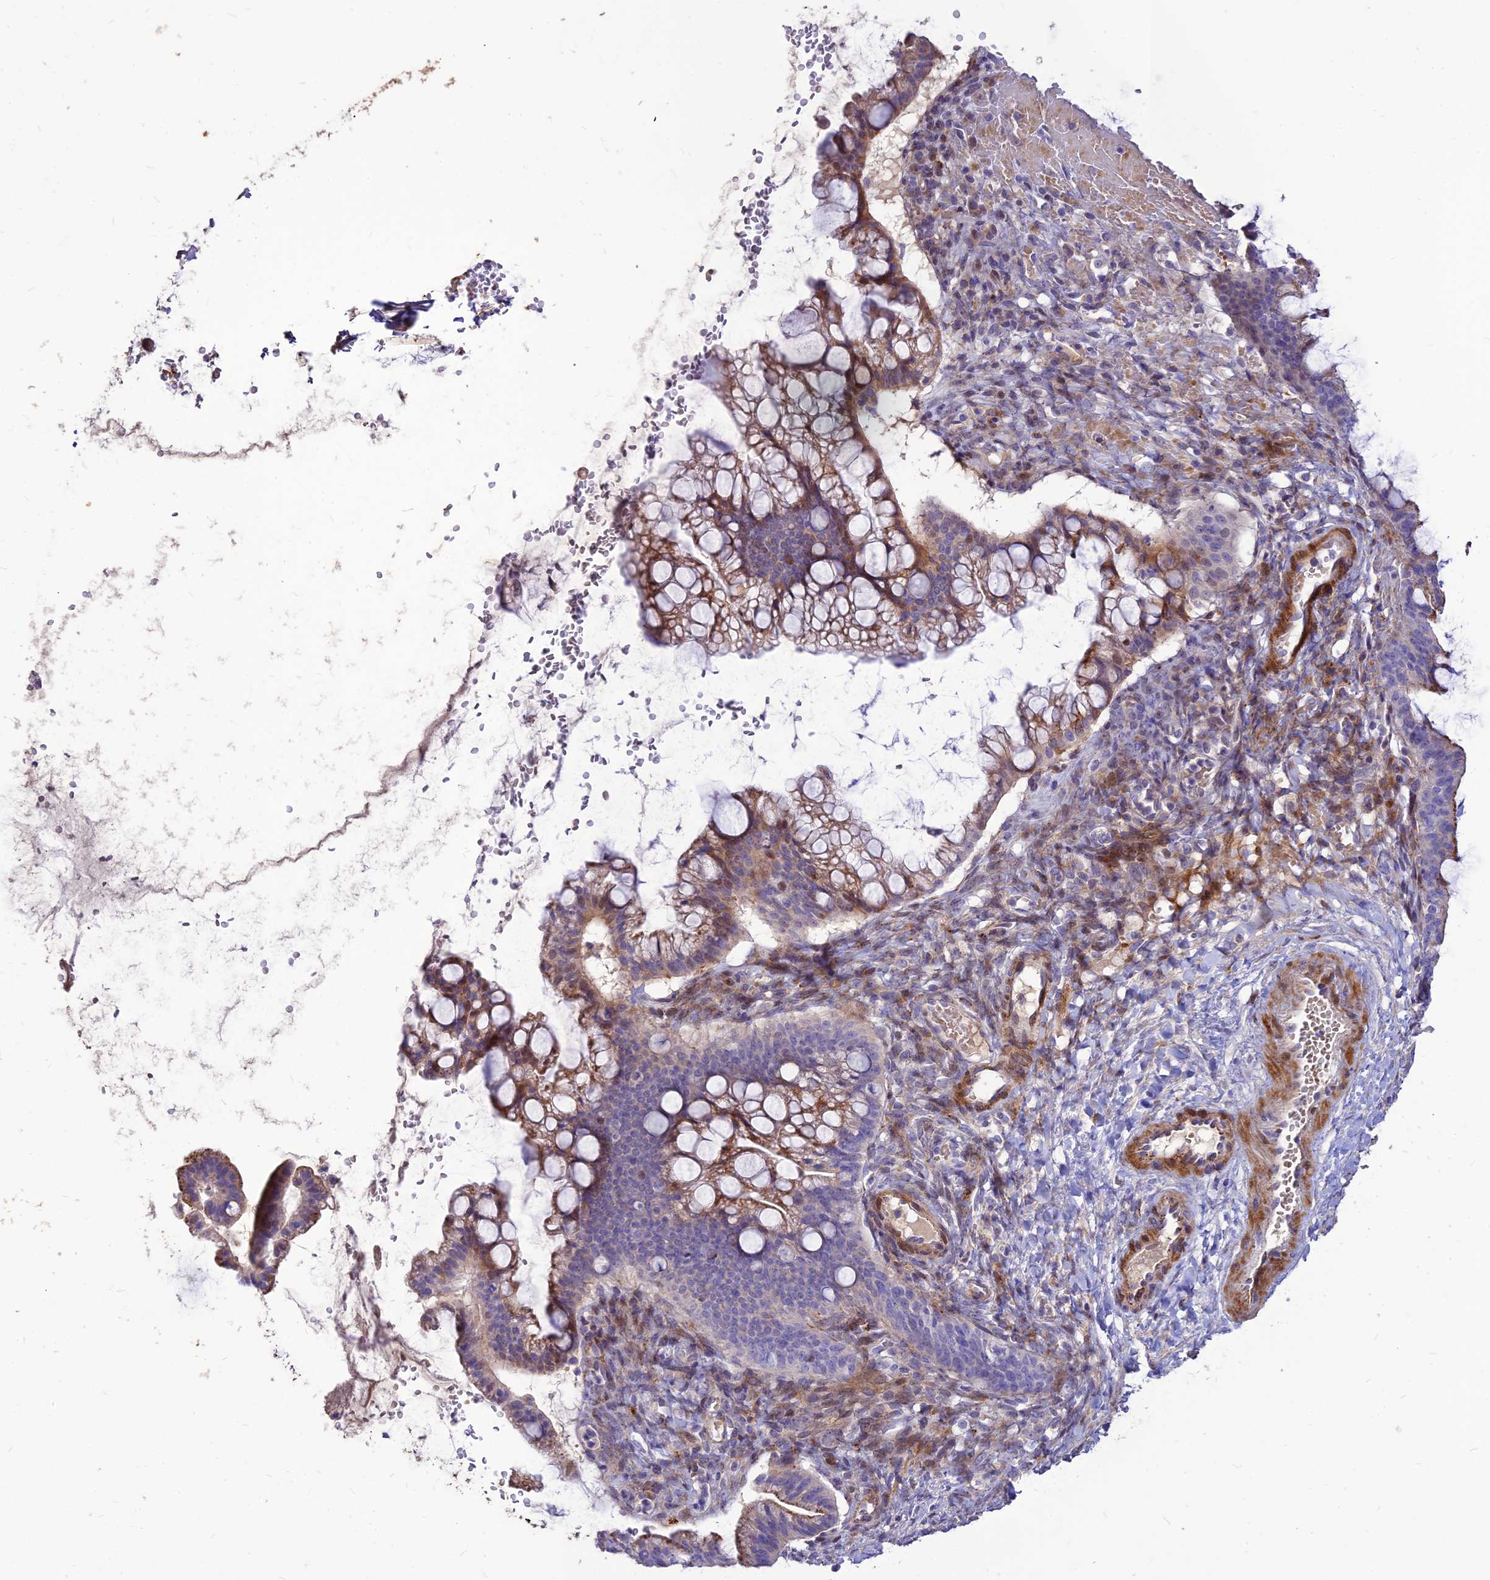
{"staining": {"intensity": "moderate", "quantity": "<25%", "location": "cytoplasmic/membranous"}, "tissue": "ovarian cancer", "cell_type": "Tumor cells", "image_type": "cancer", "snomed": [{"axis": "morphology", "description": "Cystadenocarcinoma, mucinous, NOS"}, {"axis": "topography", "description": "Ovary"}], "caption": "Immunohistochemistry (IHC) staining of ovarian cancer, which exhibits low levels of moderate cytoplasmic/membranous positivity in about <25% of tumor cells indicating moderate cytoplasmic/membranous protein positivity. The staining was performed using DAB (brown) for protein detection and nuclei were counterstained in hematoxylin (blue).", "gene": "RIMOC1", "patient": {"sex": "female", "age": 73}}